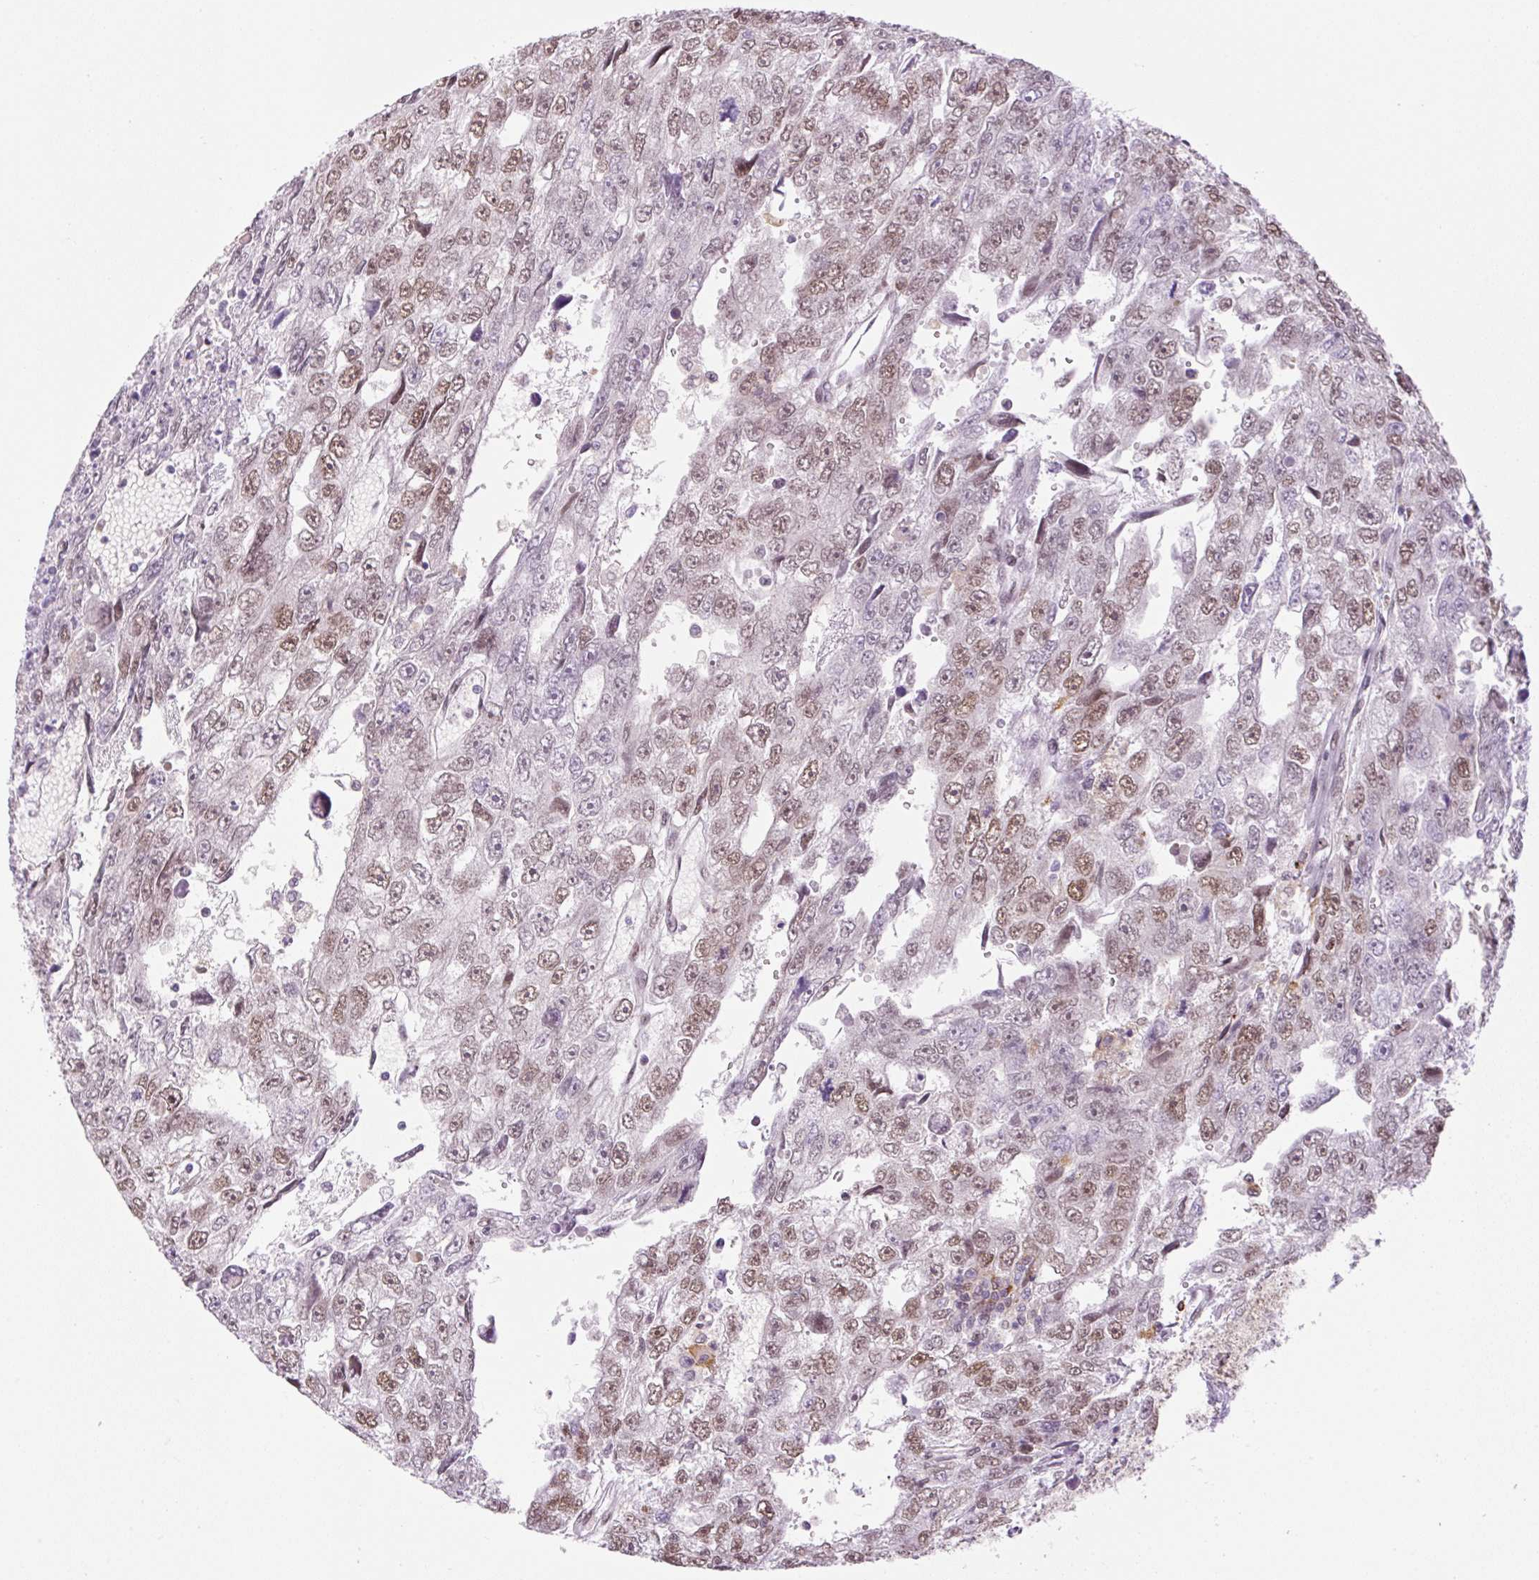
{"staining": {"intensity": "moderate", "quantity": ">75%", "location": "nuclear"}, "tissue": "testis cancer", "cell_type": "Tumor cells", "image_type": "cancer", "snomed": [{"axis": "morphology", "description": "Carcinoma, Embryonal, NOS"}, {"axis": "topography", "description": "Testis"}], "caption": "Moderate nuclear expression for a protein is present in approximately >75% of tumor cells of testis cancer using immunohistochemistry.", "gene": "PALM3", "patient": {"sex": "male", "age": 20}}